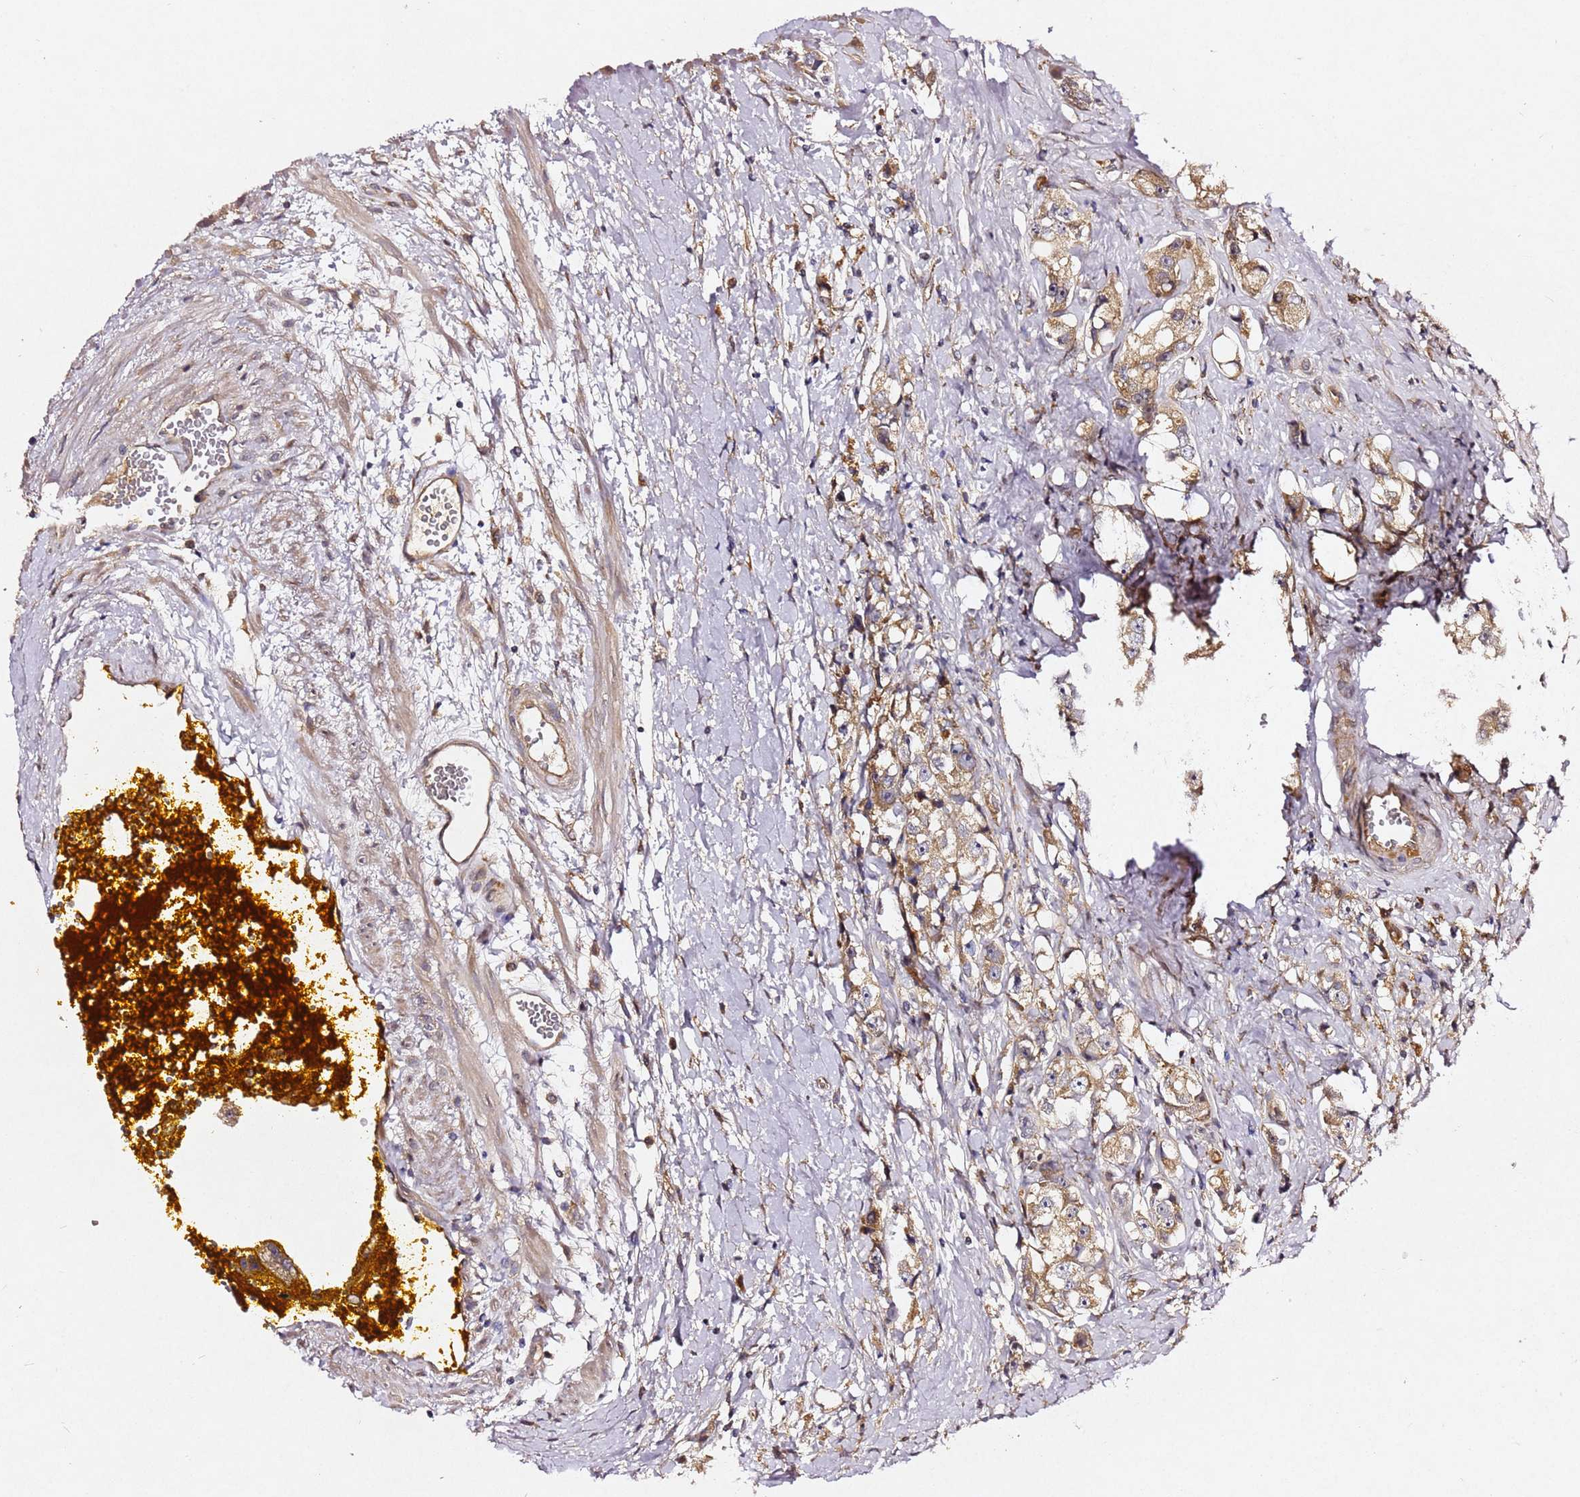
{"staining": {"intensity": "moderate", "quantity": ">75%", "location": "cytoplasmic/membranous"}, "tissue": "prostate cancer", "cell_type": "Tumor cells", "image_type": "cancer", "snomed": [{"axis": "morphology", "description": "Adenocarcinoma, High grade"}, {"axis": "topography", "description": "Prostate"}], "caption": "Prostate adenocarcinoma (high-grade) was stained to show a protein in brown. There is medium levels of moderate cytoplasmic/membranous positivity in about >75% of tumor cells.", "gene": "ALG11", "patient": {"sex": "male", "age": 74}}